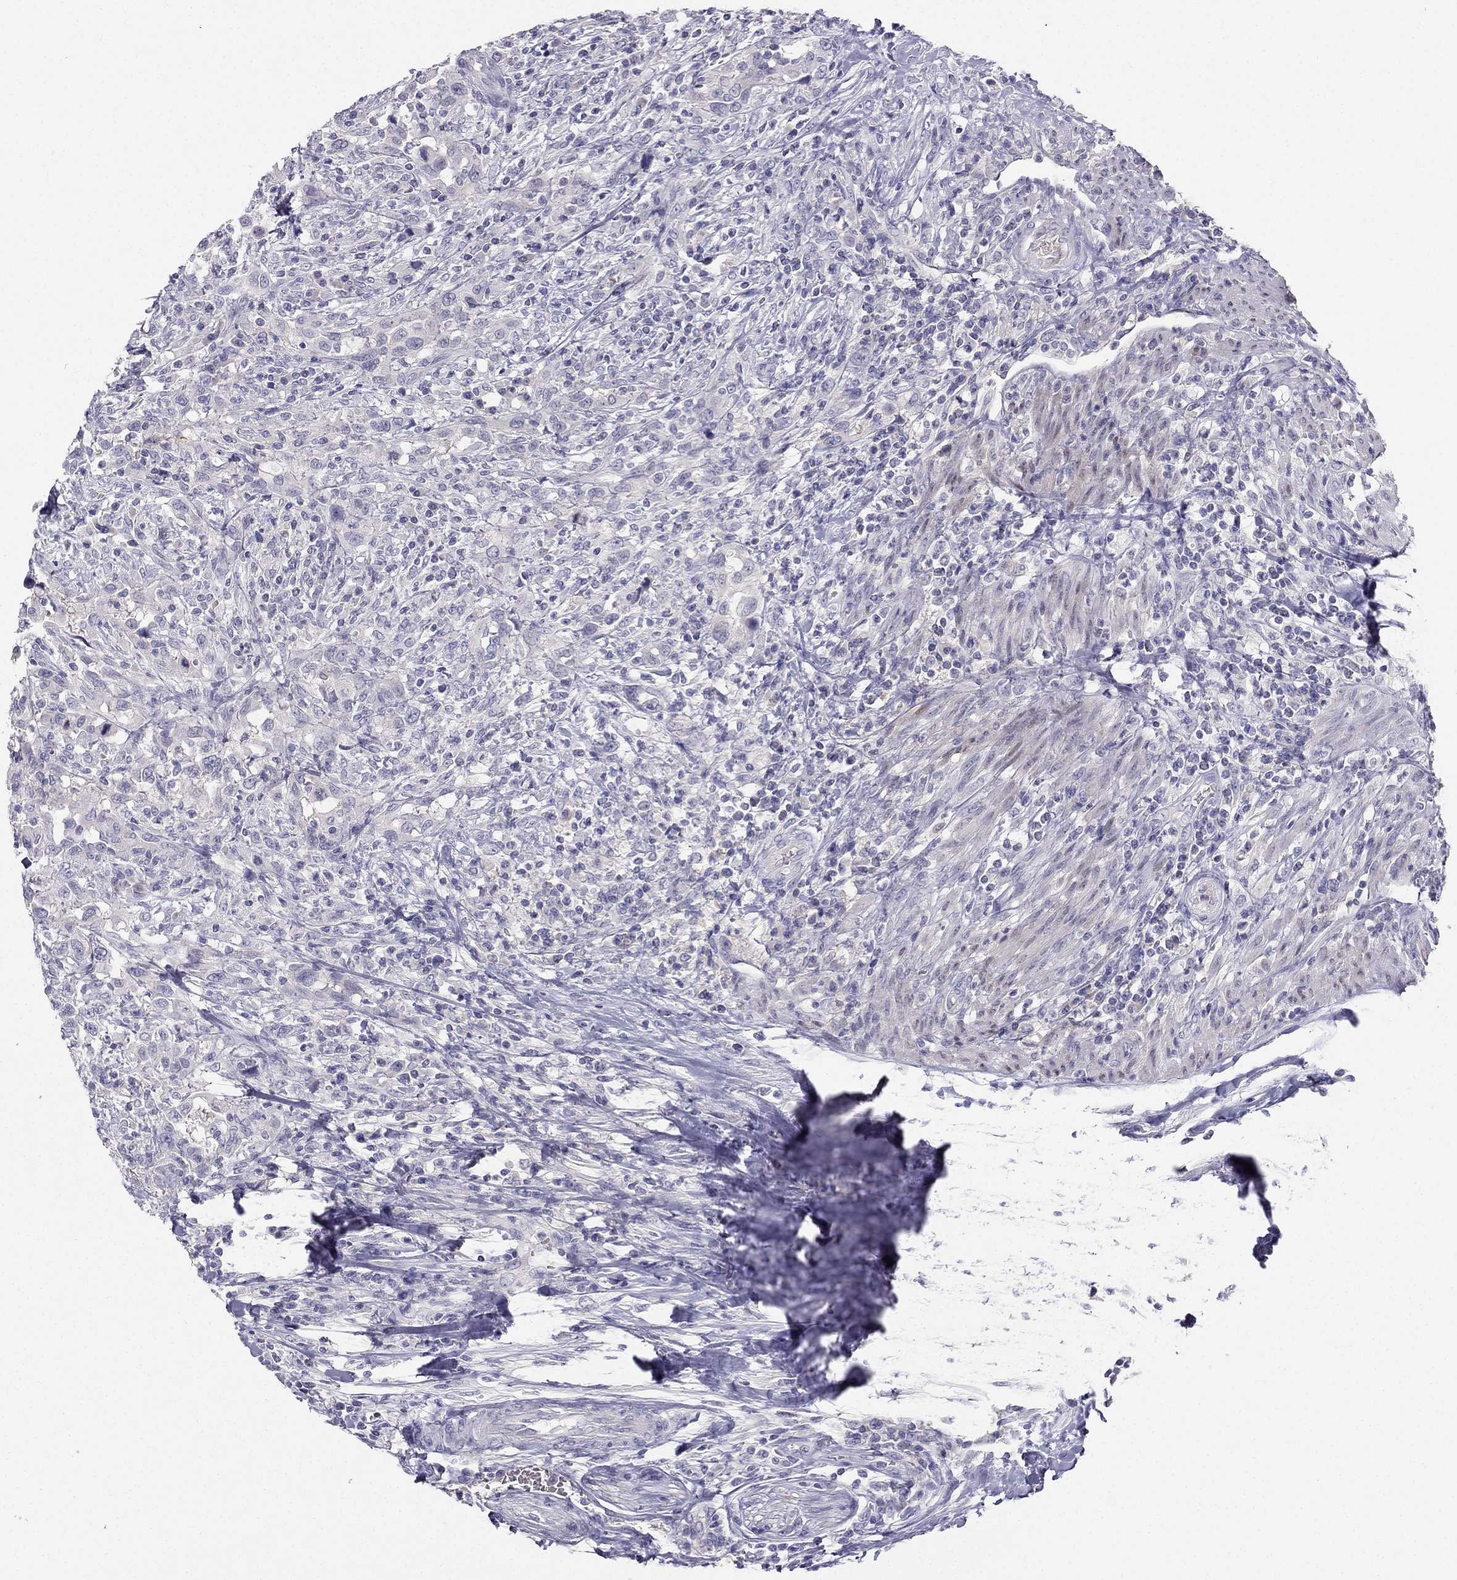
{"staining": {"intensity": "negative", "quantity": "none", "location": "none"}, "tissue": "urothelial cancer", "cell_type": "Tumor cells", "image_type": "cancer", "snomed": [{"axis": "morphology", "description": "Urothelial carcinoma, NOS"}, {"axis": "morphology", "description": "Urothelial carcinoma, High grade"}, {"axis": "topography", "description": "Urinary bladder"}], "caption": "A high-resolution histopathology image shows IHC staining of transitional cell carcinoma, which shows no significant staining in tumor cells.", "gene": "RSPH14", "patient": {"sex": "female", "age": 64}}